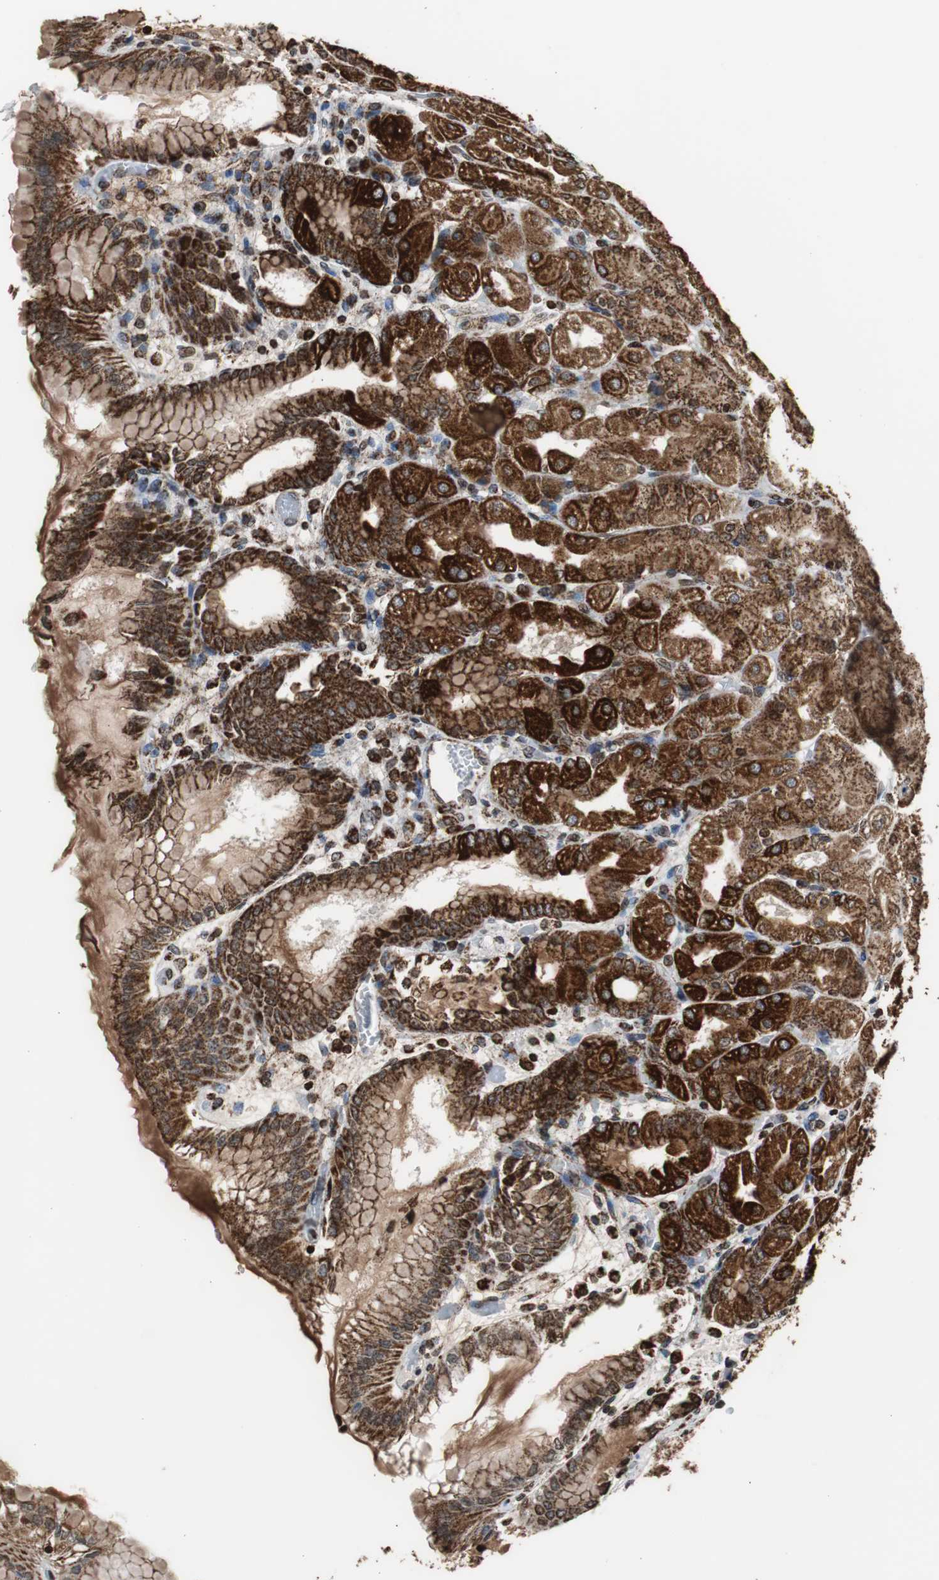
{"staining": {"intensity": "strong", "quantity": ">75%", "location": "cytoplasmic/membranous,nuclear"}, "tissue": "stomach", "cell_type": "Glandular cells", "image_type": "normal", "snomed": [{"axis": "morphology", "description": "Normal tissue, NOS"}, {"axis": "topography", "description": "Stomach, upper"}], "caption": "Stomach was stained to show a protein in brown. There is high levels of strong cytoplasmic/membranous,nuclear expression in approximately >75% of glandular cells. The staining was performed using DAB, with brown indicating positive protein expression. Nuclei are stained blue with hematoxylin.", "gene": "HSPA9", "patient": {"sex": "female", "age": 56}}